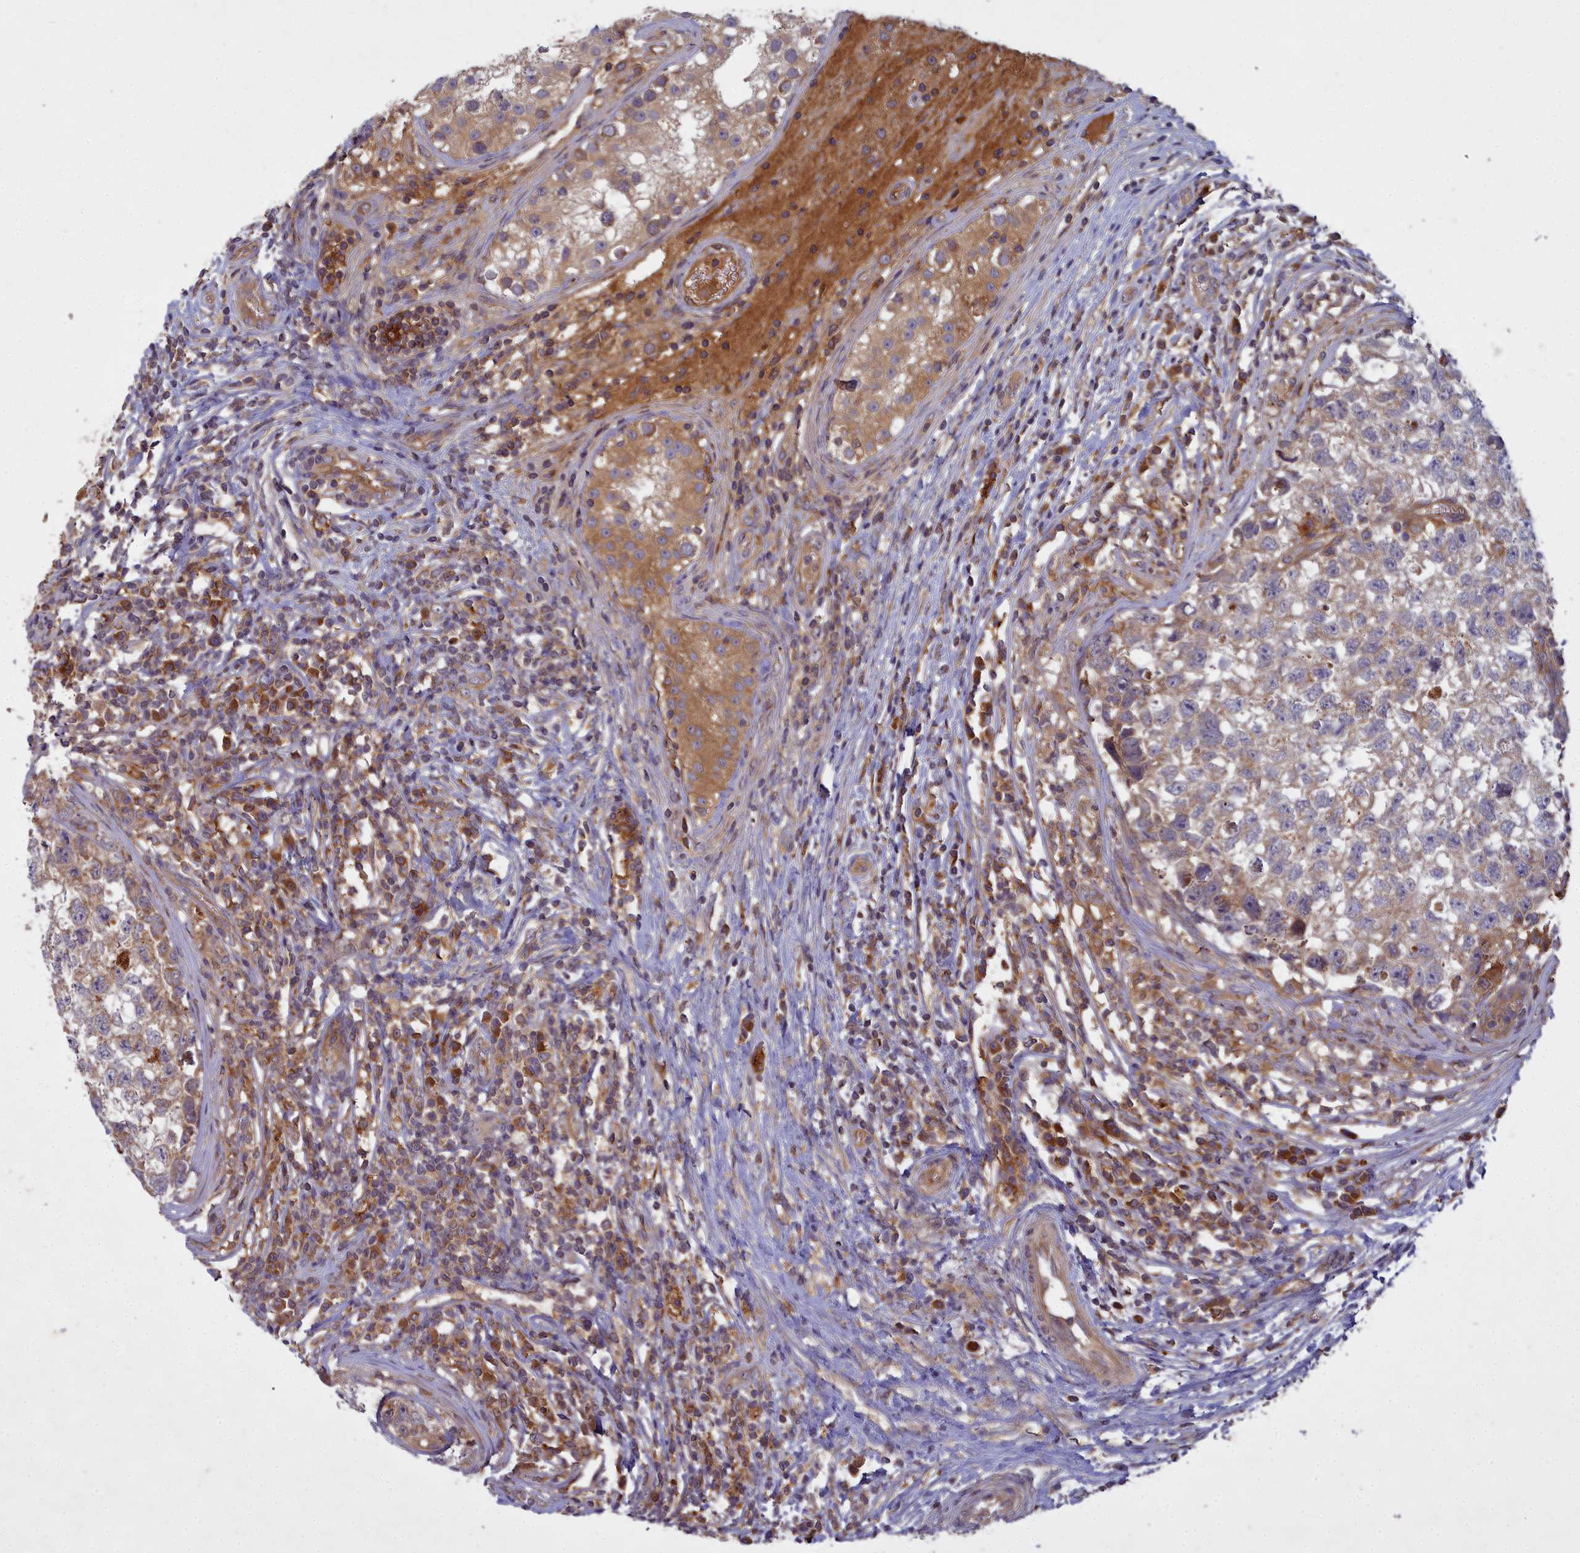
{"staining": {"intensity": "moderate", "quantity": ">75%", "location": "cytoplasmic/membranous"}, "tissue": "testis cancer", "cell_type": "Tumor cells", "image_type": "cancer", "snomed": [{"axis": "morphology", "description": "Seminoma, NOS"}, {"axis": "morphology", "description": "Carcinoma, Embryonal, NOS"}, {"axis": "topography", "description": "Testis"}], "caption": "Approximately >75% of tumor cells in seminoma (testis) show moderate cytoplasmic/membranous protein positivity as visualized by brown immunohistochemical staining.", "gene": "CCDC167", "patient": {"sex": "male", "age": 29}}